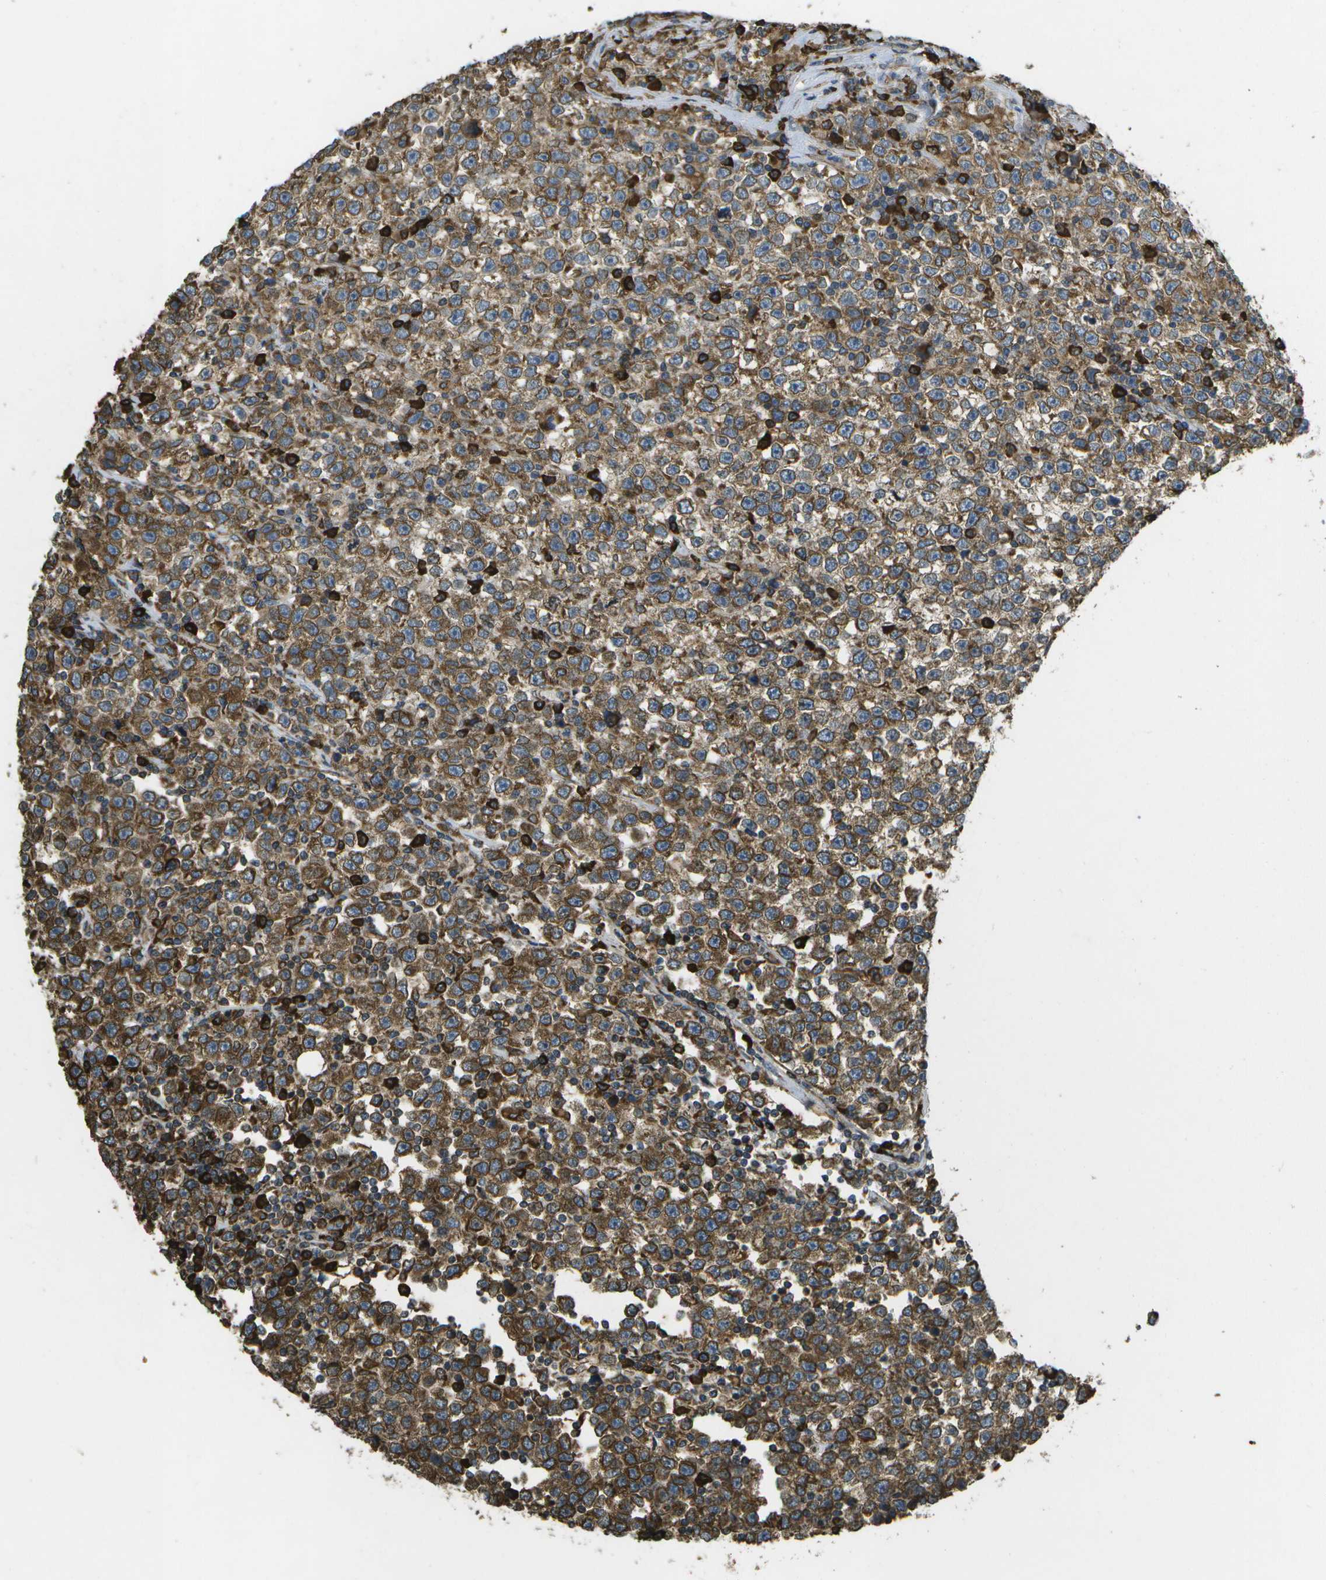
{"staining": {"intensity": "moderate", "quantity": ">75%", "location": "cytoplasmic/membranous"}, "tissue": "testis cancer", "cell_type": "Tumor cells", "image_type": "cancer", "snomed": [{"axis": "morphology", "description": "Seminoma, NOS"}, {"axis": "topography", "description": "Testis"}], "caption": "Testis cancer (seminoma) stained for a protein reveals moderate cytoplasmic/membranous positivity in tumor cells.", "gene": "PDIA4", "patient": {"sex": "male", "age": 43}}